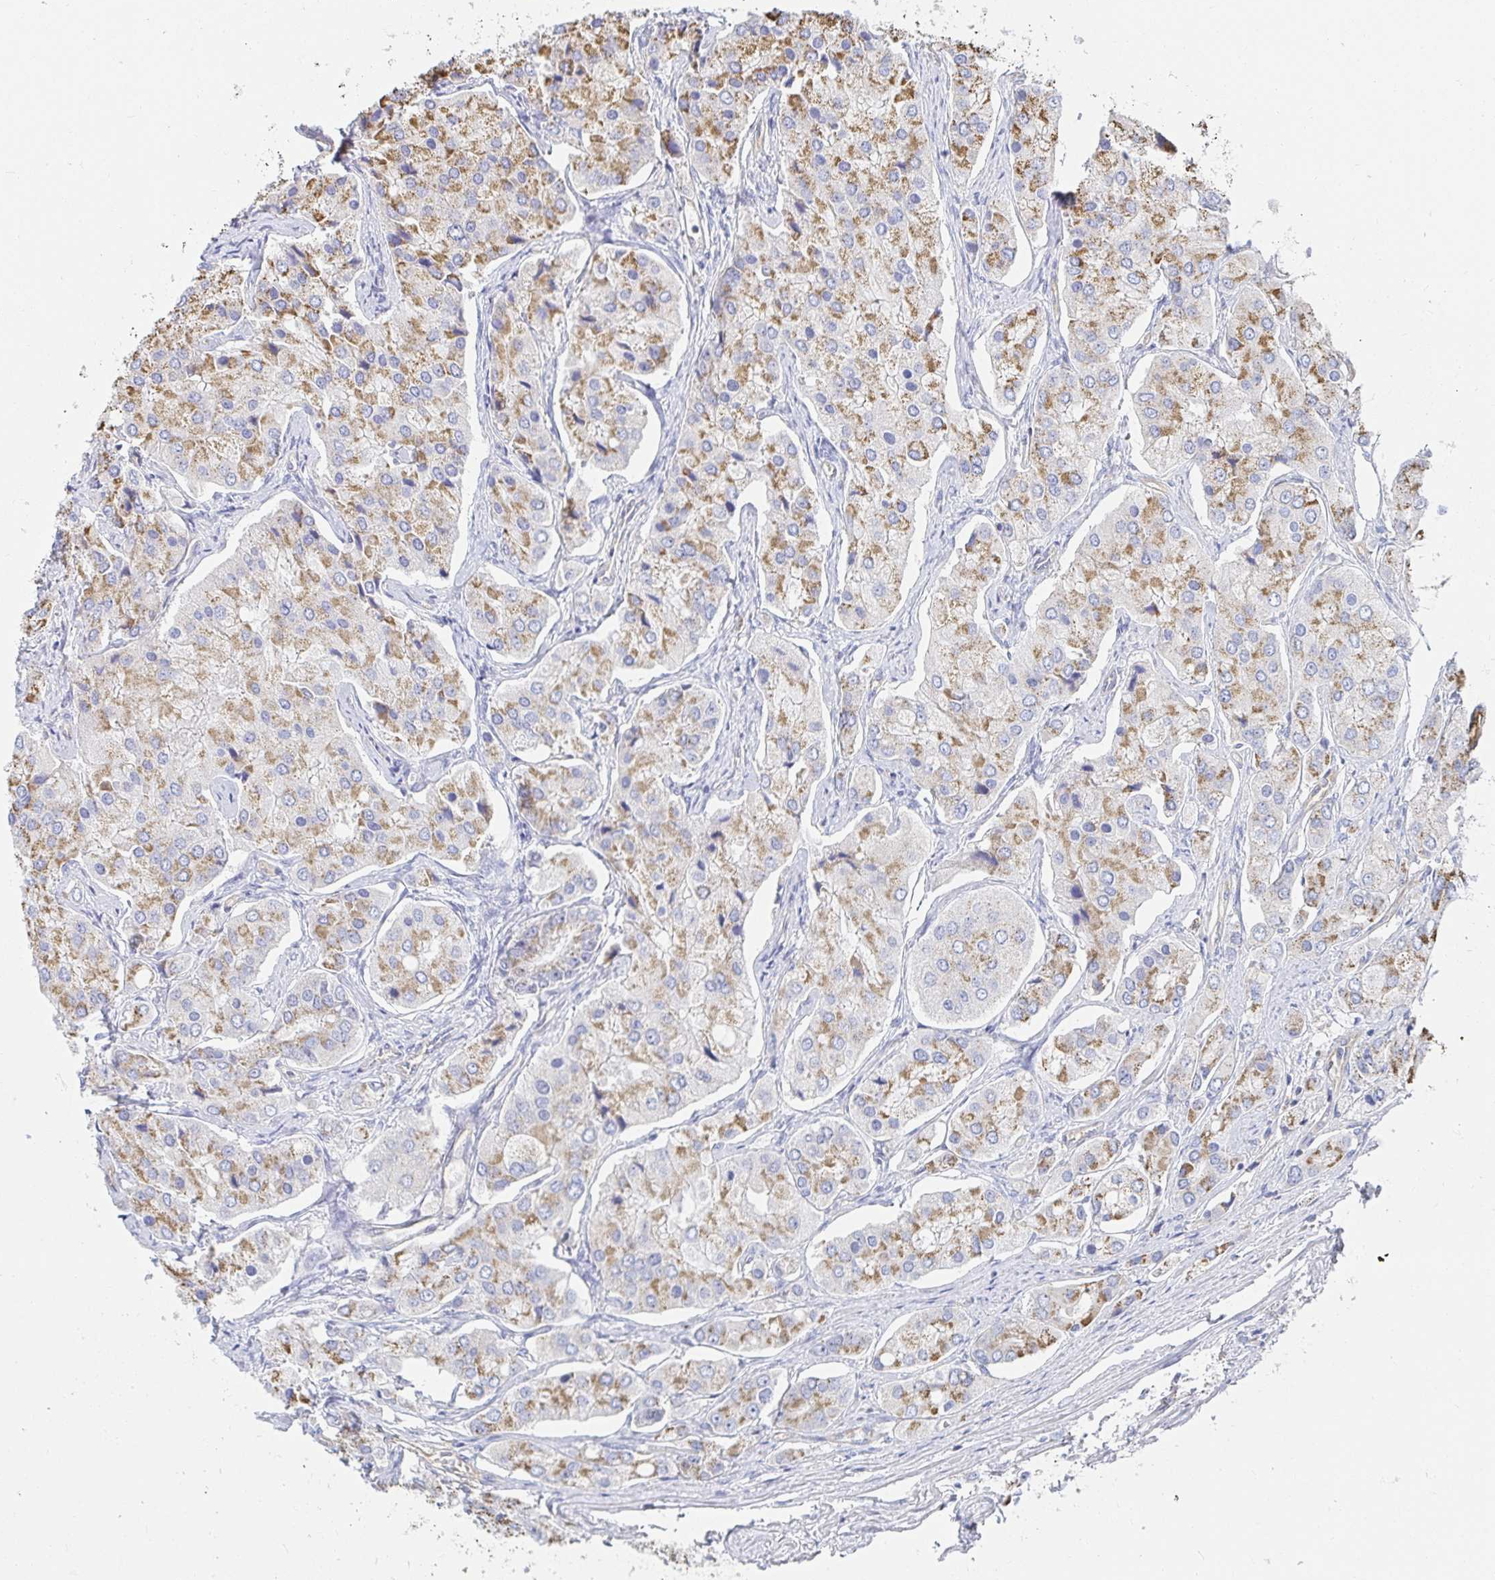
{"staining": {"intensity": "moderate", "quantity": ">75%", "location": "cytoplasmic/membranous"}, "tissue": "prostate cancer", "cell_type": "Tumor cells", "image_type": "cancer", "snomed": [{"axis": "morphology", "description": "Adenocarcinoma, Low grade"}, {"axis": "topography", "description": "Prostate"}], "caption": "A brown stain labels moderate cytoplasmic/membranous staining of a protein in human prostate low-grade adenocarcinoma tumor cells. Ihc stains the protein in brown and the nuclei are stained blue.", "gene": "TSPAN19", "patient": {"sex": "male", "age": 69}}